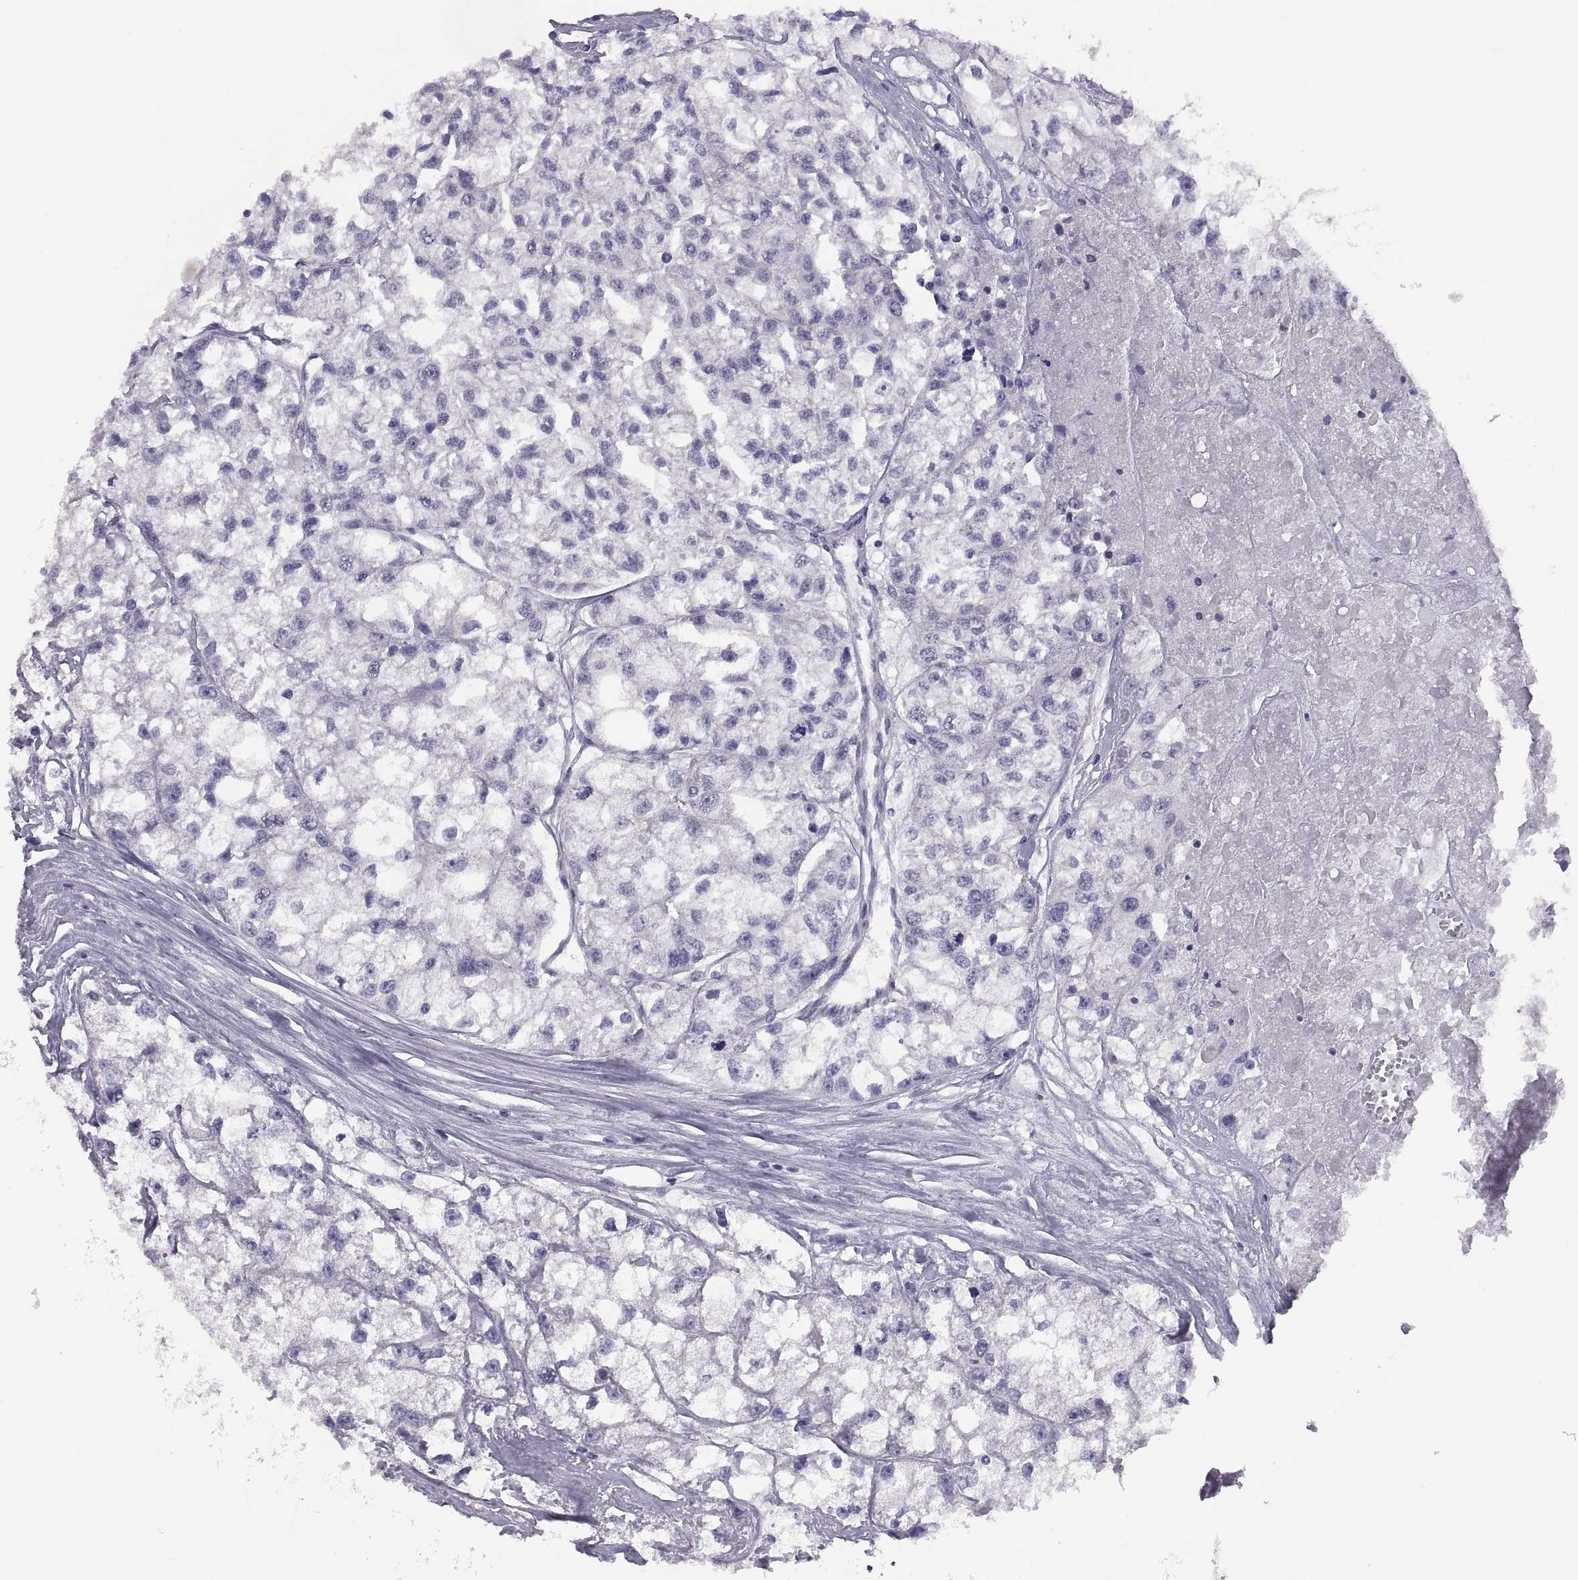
{"staining": {"intensity": "negative", "quantity": "none", "location": "none"}, "tissue": "renal cancer", "cell_type": "Tumor cells", "image_type": "cancer", "snomed": [{"axis": "morphology", "description": "Adenocarcinoma, NOS"}, {"axis": "topography", "description": "Kidney"}], "caption": "This is an immunohistochemistry histopathology image of adenocarcinoma (renal). There is no positivity in tumor cells.", "gene": "STRC", "patient": {"sex": "male", "age": 56}}